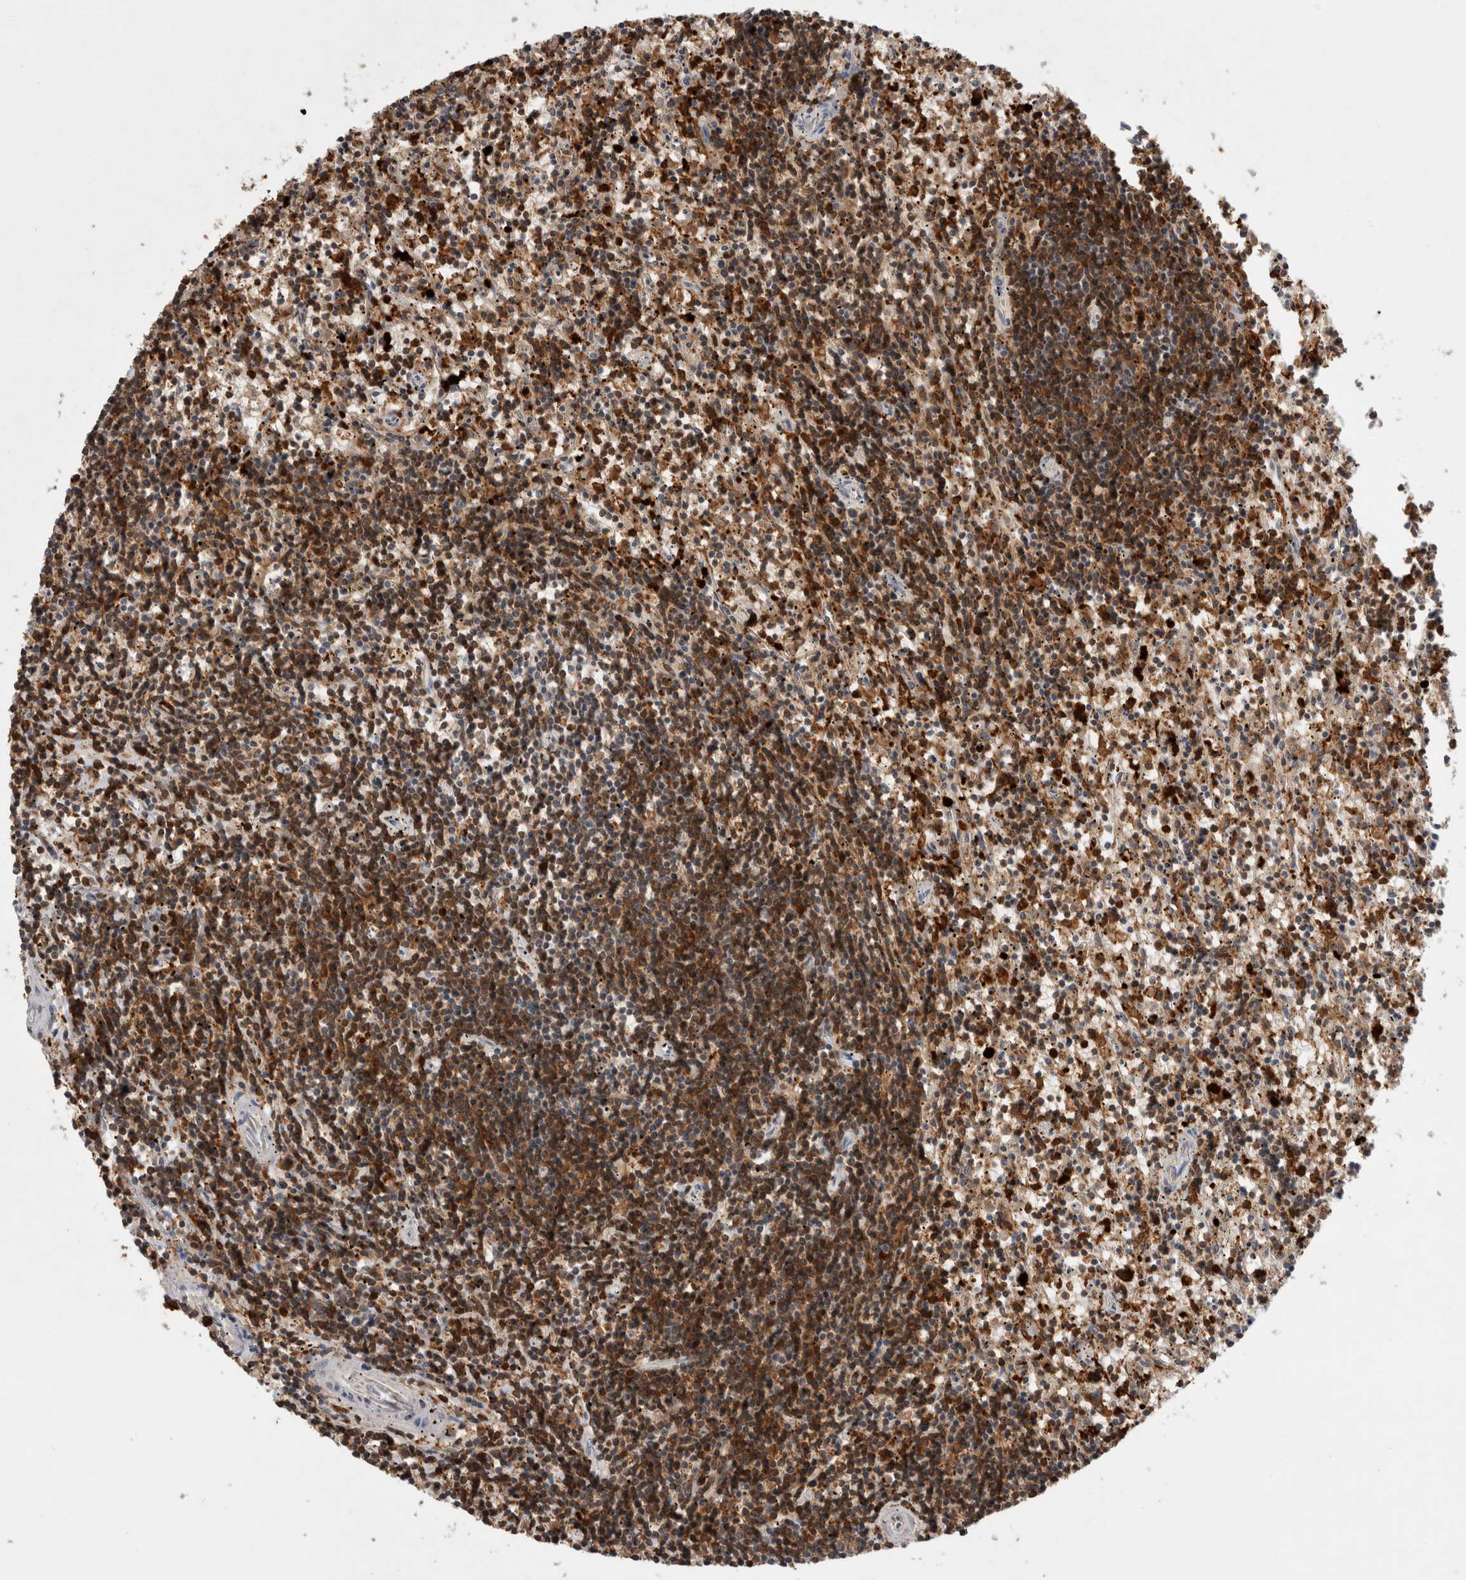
{"staining": {"intensity": "strong", "quantity": ">75%", "location": "cytoplasmic/membranous"}, "tissue": "lymphoma", "cell_type": "Tumor cells", "image_type": "cancer", "snomed": [{"axis": "morphology", "description": "Malignant lymphoma, non-Hodgkin's type, Low grade"}, {"axis": "topography", "description": "Spleen"}], "caption": "DAB immunohistochemical staining of human low-grade malignant lymphoma, non-Hodgkin's type exhibits strong cytoplasmic/membranous protein positivity in about >75% of tumor cells.", "gene": "GFRA2", "patient": {"sex": "male", "age": 76}}